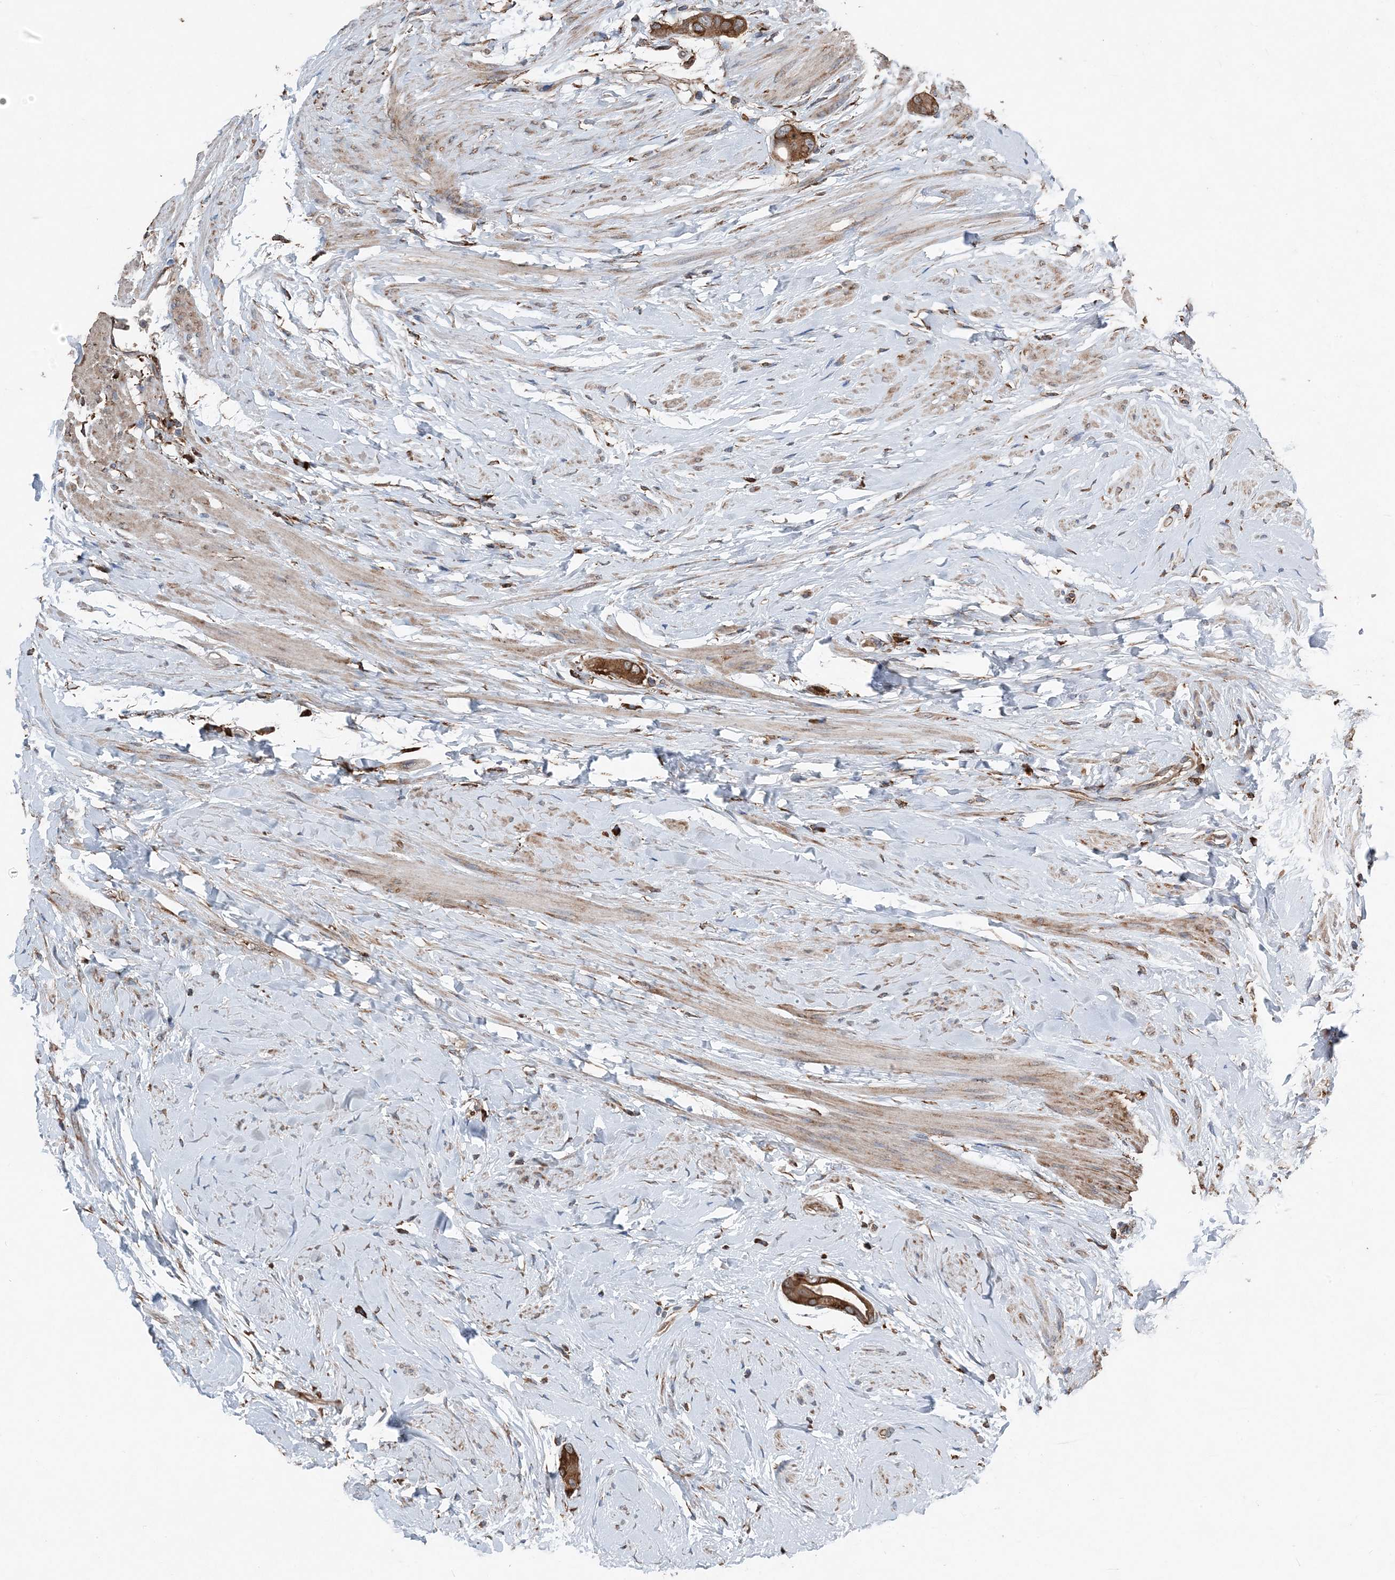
{"staining": {"intensity": "strong", "quantity": ">75%", "location": "cytoplasmic/membranous"}, "tissue": "colorectal cancer", "cell_type": "Tumor cells", "image_type": "cancer", "snomed": [{"axis": "morphology", "description": "Adenocarcinoma, NOS"}, {"axis": "topography", "description": "Rectum"}], "caption": "This is an image of IHC staining of colorectal cancer (adenocarcinoma), which shows strong staining in the cytoplasmic/membranous of tumor cells.", "gene": "PDIA6", "patient": {"sex": "male", "age": 51}}